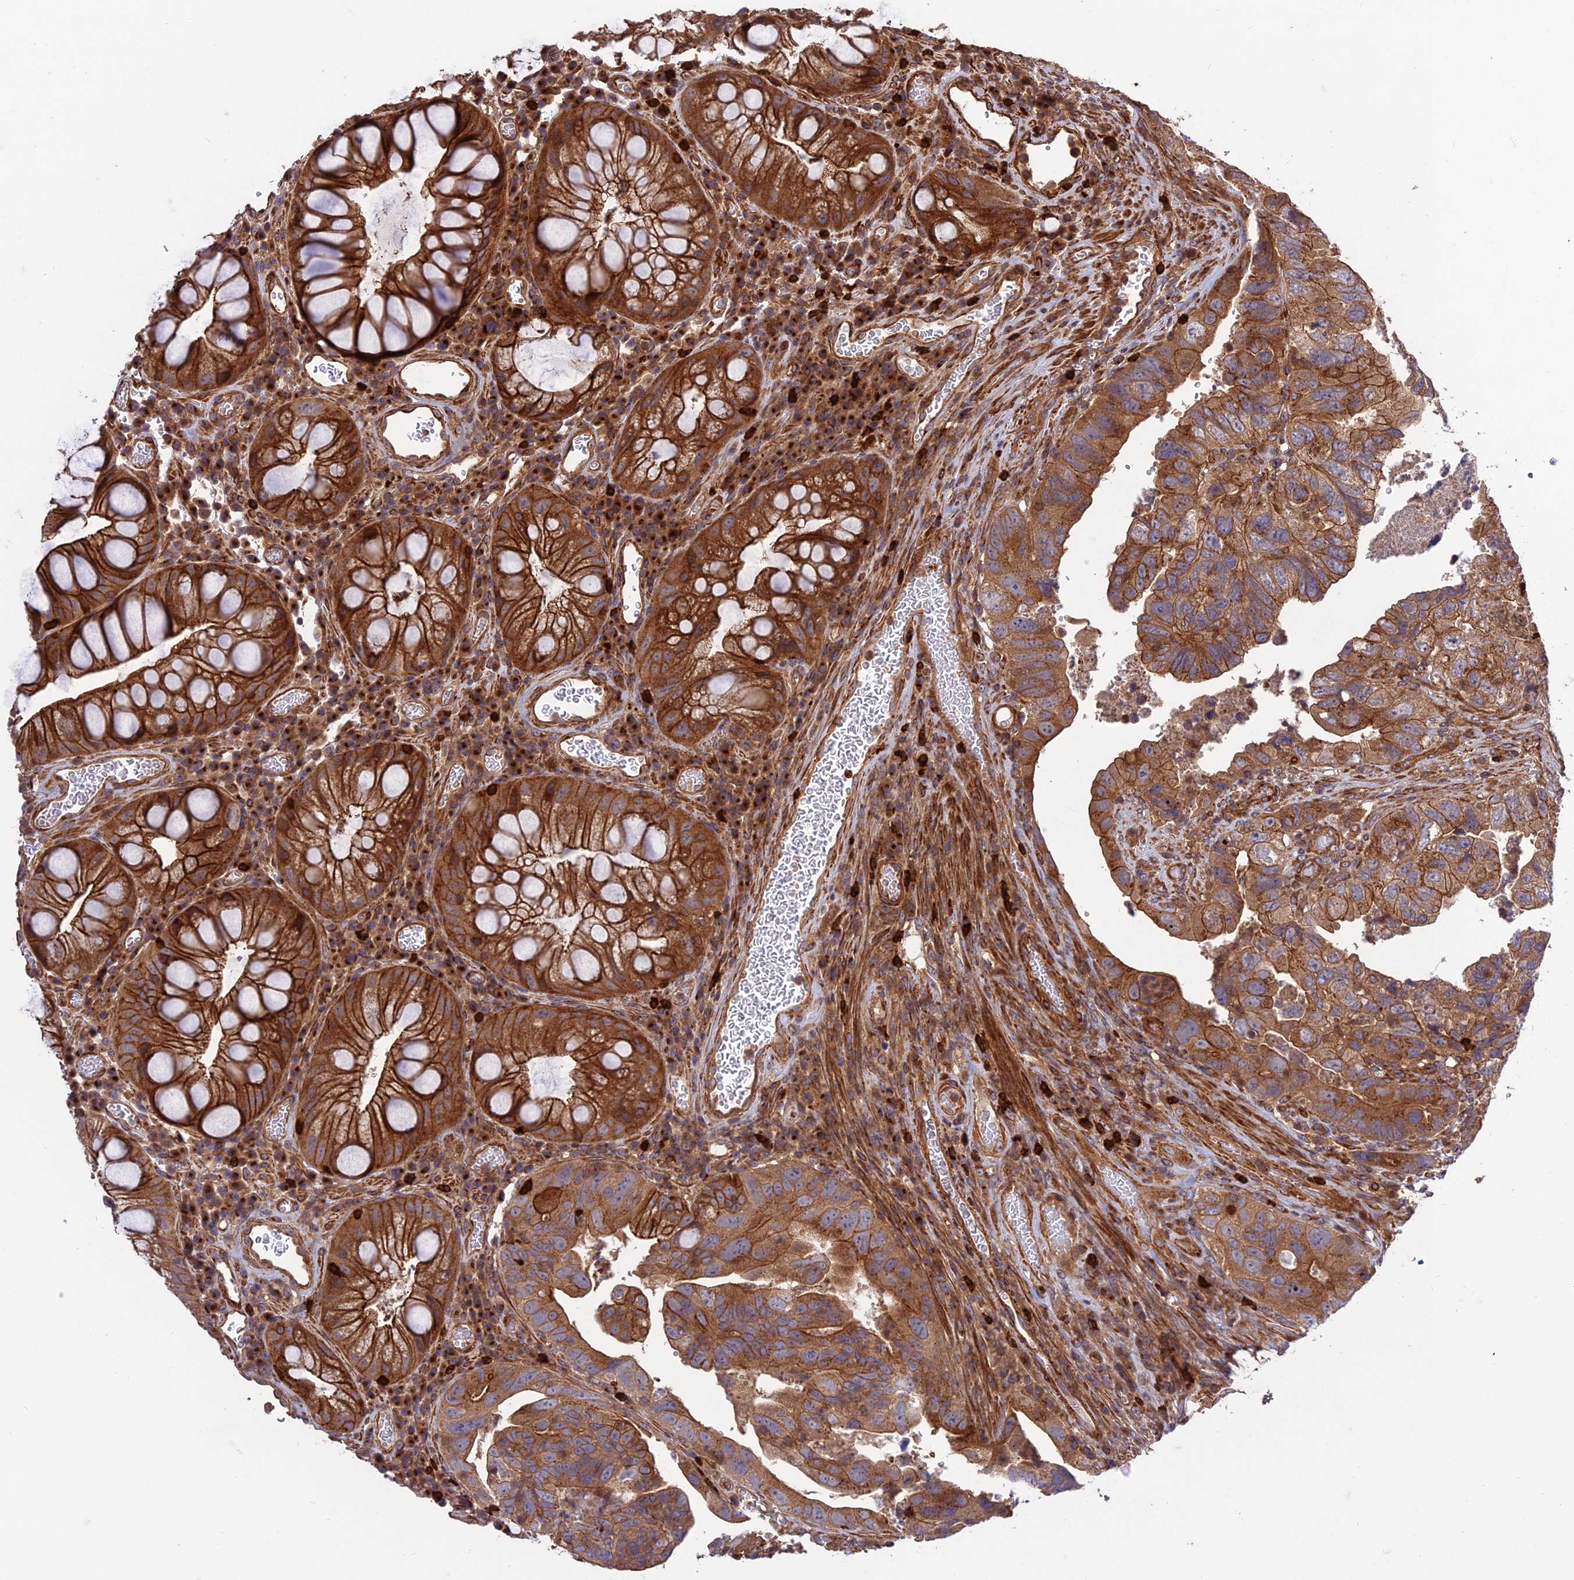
{"staining": {"intensity": "moderate", "quantity": ">75%", "location": "cytoplasmic/membranous"}, "tissue": "colorectal cancer", "cell_type": "Tumor cells", "image_type": "cancer", "snomed": [{"axis": "morphology", "description": "Adenocarcinoma, NOS"}, {"axis": "topography", "description": "Rectum"}], "caption": "Immunohistochemistry of colorectal adenocarcinoma demonstrates medium levels of moderate cytoplasmic/membranous staining in approximately >75% of tumor cells. The protein of interest is shown in brown color, while the nuclei are stained blue.", "gene": "TMEM131L", "patient": {"sex": "male", "age": 63}}